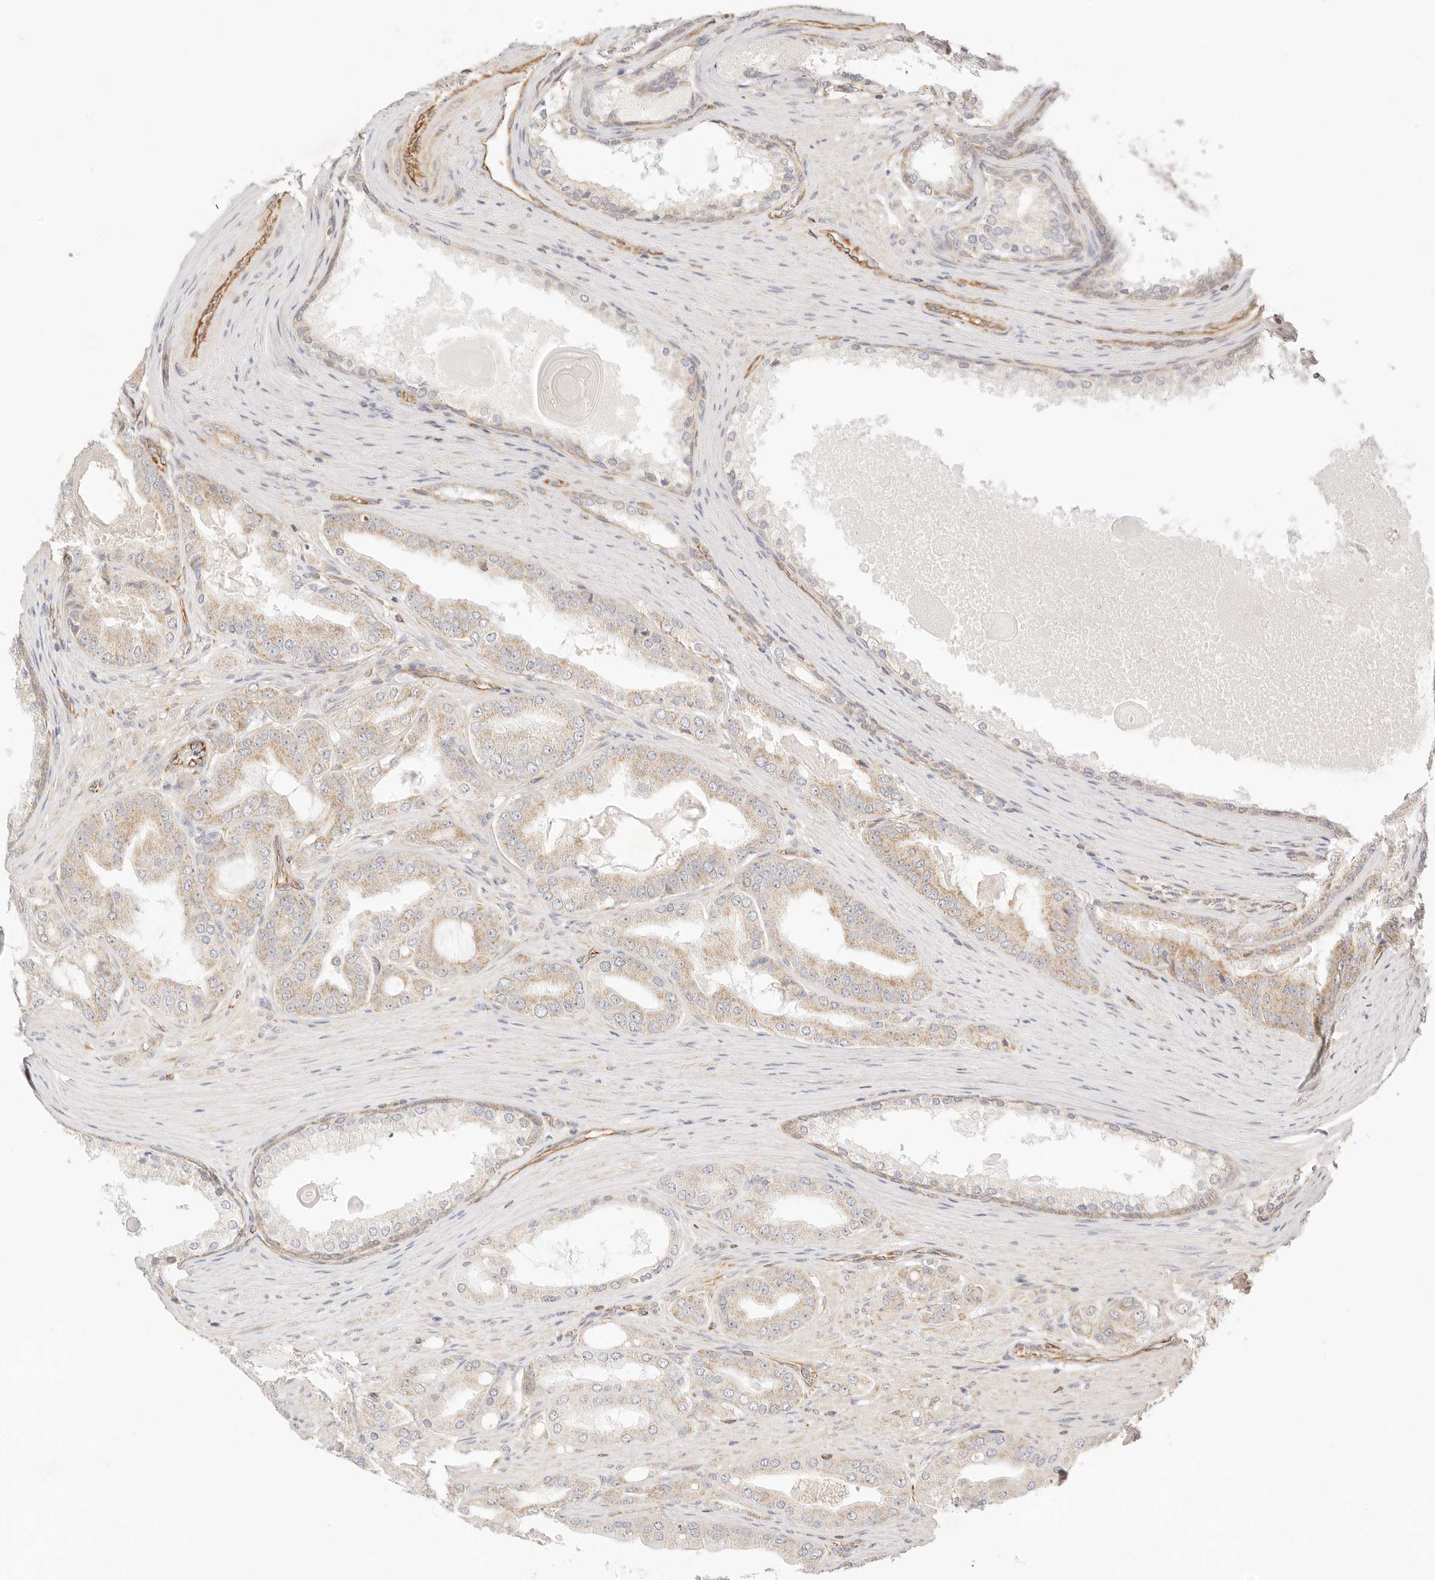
{"staining": {"intensity": "weak", "quantity": ">75%", "location": "cytoplasmic/membranous"}, "tissue": "prostate cancer", "cell_type": "Tumor cells", "image_type": "cancer", "snomed": [{"axis": "morphology", "description": "Adenocarcinoma, High grade"}, {"axis": "topography", "description": "Prostate"}], "caption": "A brown stain shows weak cytoplasmic/membranous positivity of a protein in prostate high-grade adenocarcinoma tumor cells.", "gene": "ZC3H11A", "patient": {"sex": "male", "age": 60}}